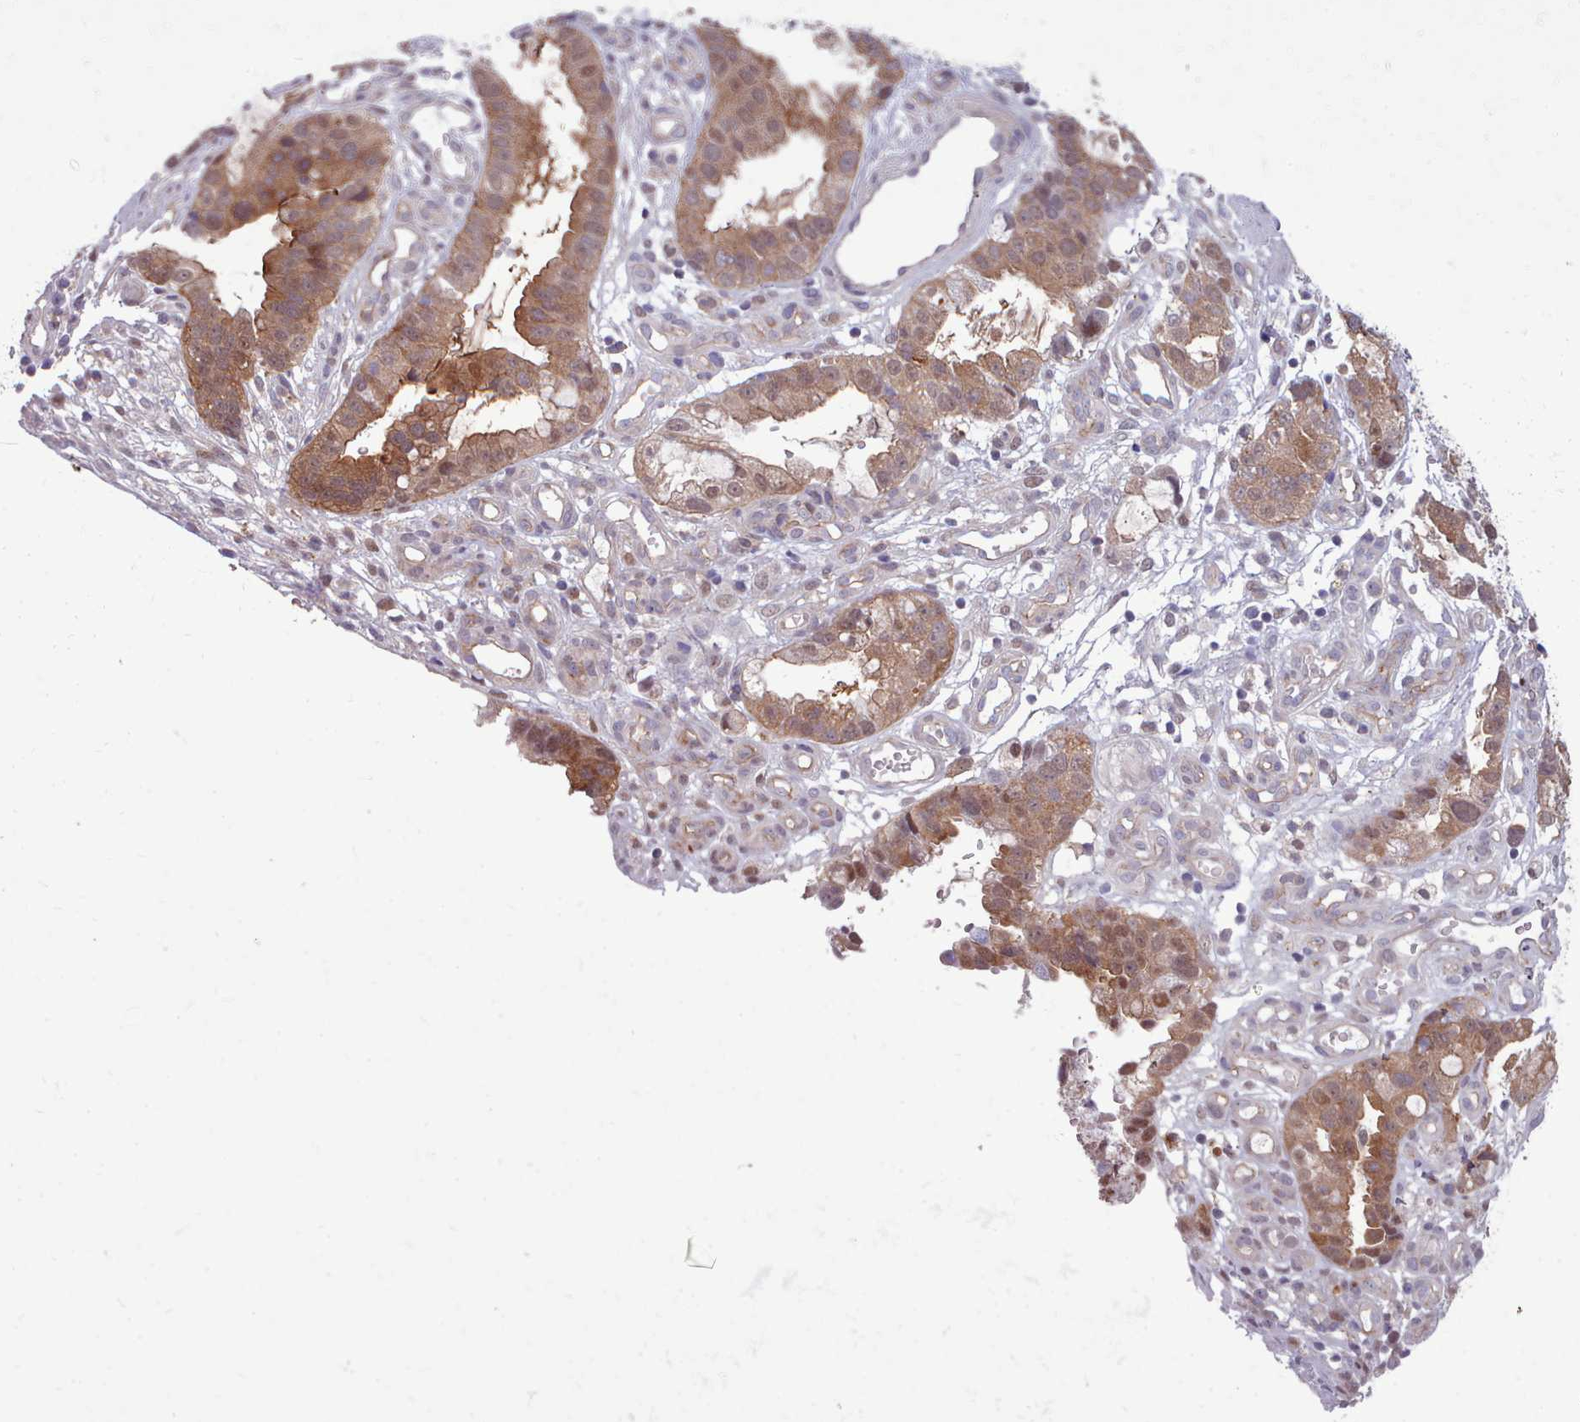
{"staining": {"intensity": "moderate", "quantity": ">75%", "location": "cytoplasmic/membranous"}, "tissue": "stomach cancer", "cell_type": "Tumor cells", "image_type": "cancer", "snomed": [{"axis": "morphology", "description": "Adenocarcinoma, NOS"}, {"axis": "topography", "description": "Stomach"}], "caption": "Moderate cytoplasmic/membranous positivity is appreciated in approximately >75% of tumor cells in stomach cancer (adenocarcinoma). (DAB IHC with brightfield microscopy, high magnification).", "gene": "AHCY", "patient": {"sex": "male", "age": 55}}